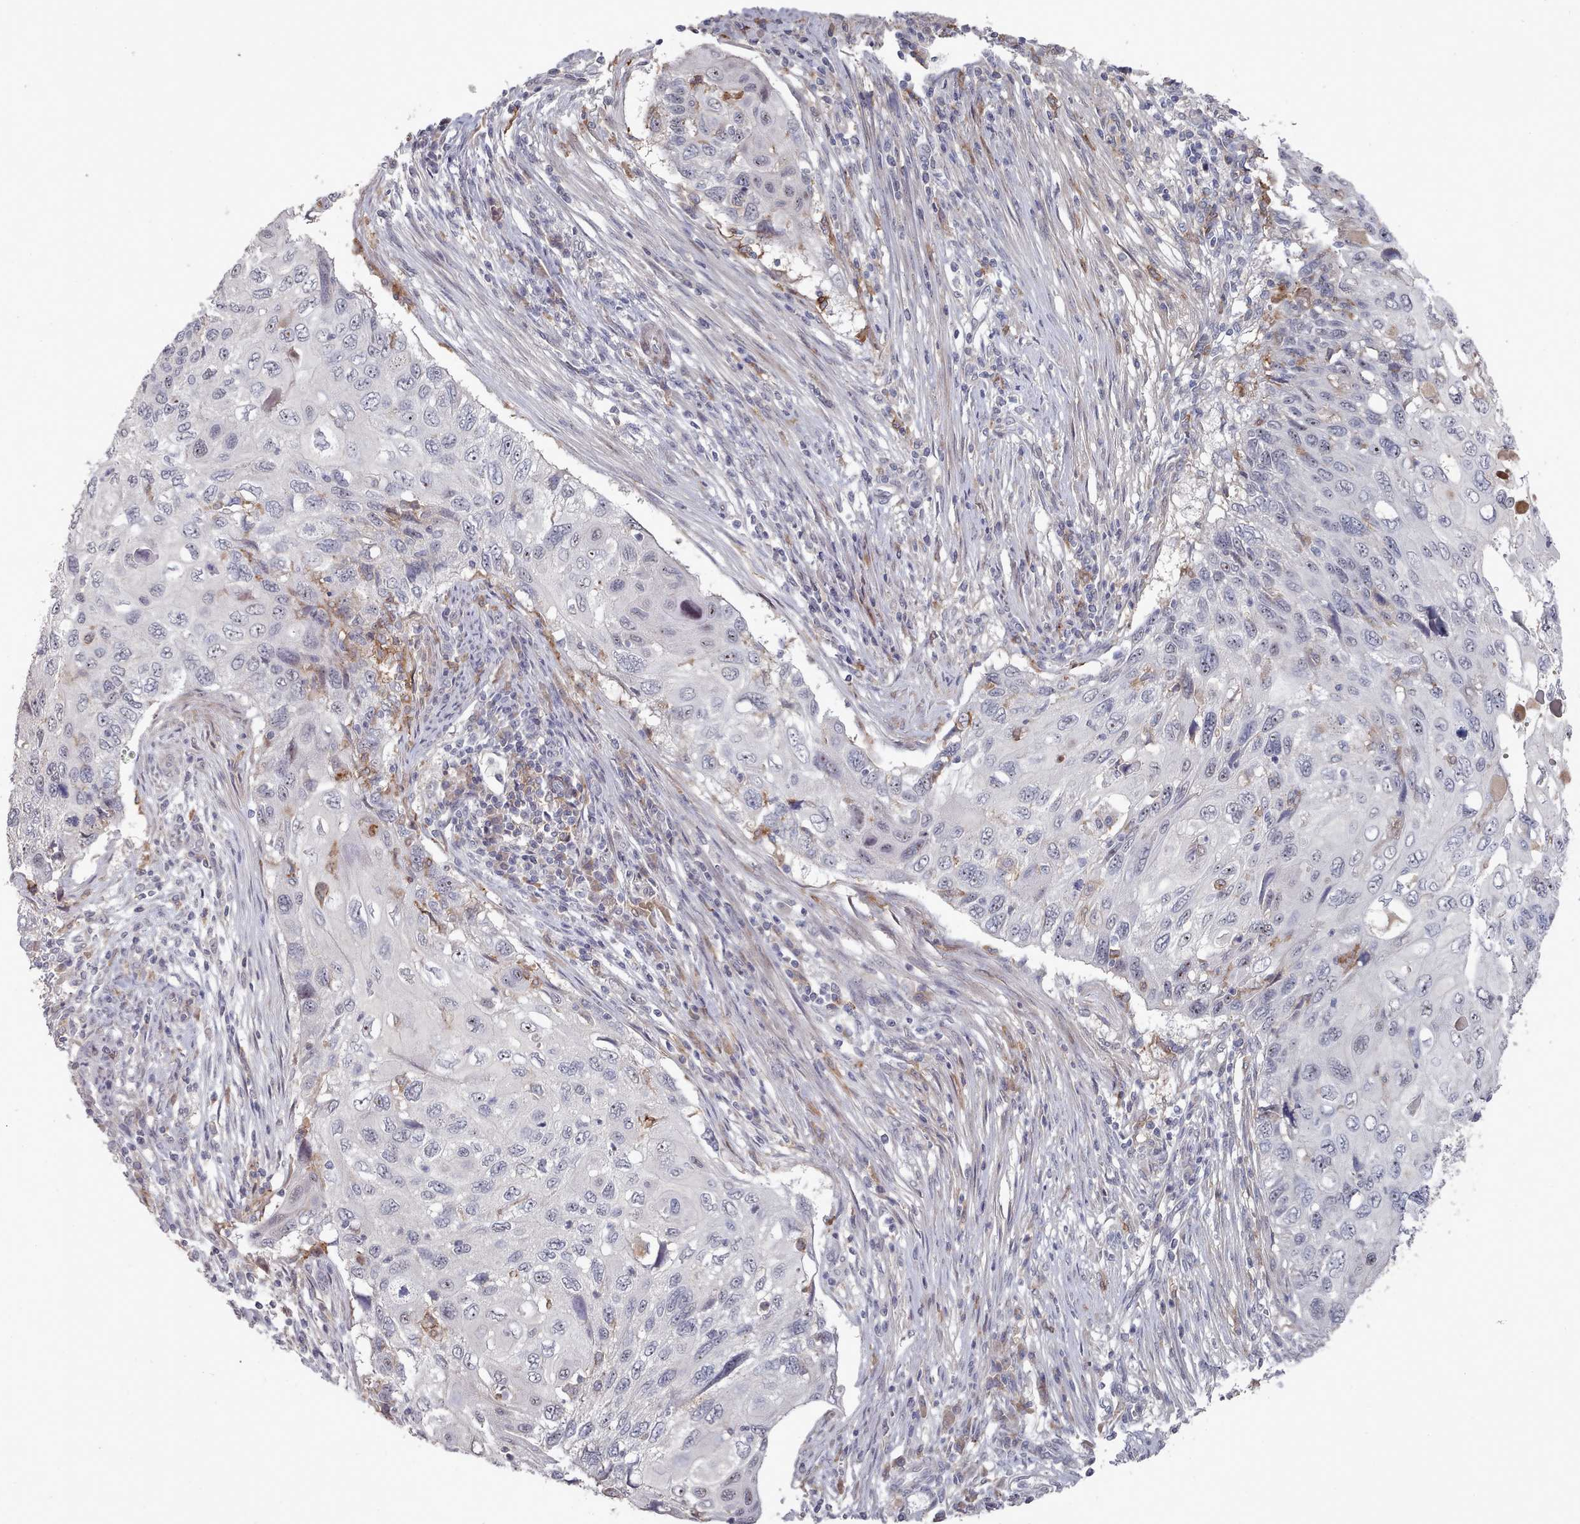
{"staining": {"intensity": "negative", "quantity": "none", "location": "none"}, "tissue": "cervical cancer", "cell_type": "Tumor cells", "image_type": "cancer", "snomed": [{"axis": "morphology", "description": "Squamous cell carcinoma, NOS"}, {"axis": "topography", "description": "Cervix"}], "caption": "This histopathology image is of cervical cancer (squamous cell carcinoma) stained with immunohistochemistry to label a protein in brown with the nuclei are counter-stained blue. There is no staining in tumor cells.", "gene": "COL8A2", "patient": {"sex": "female", "age": 70}}